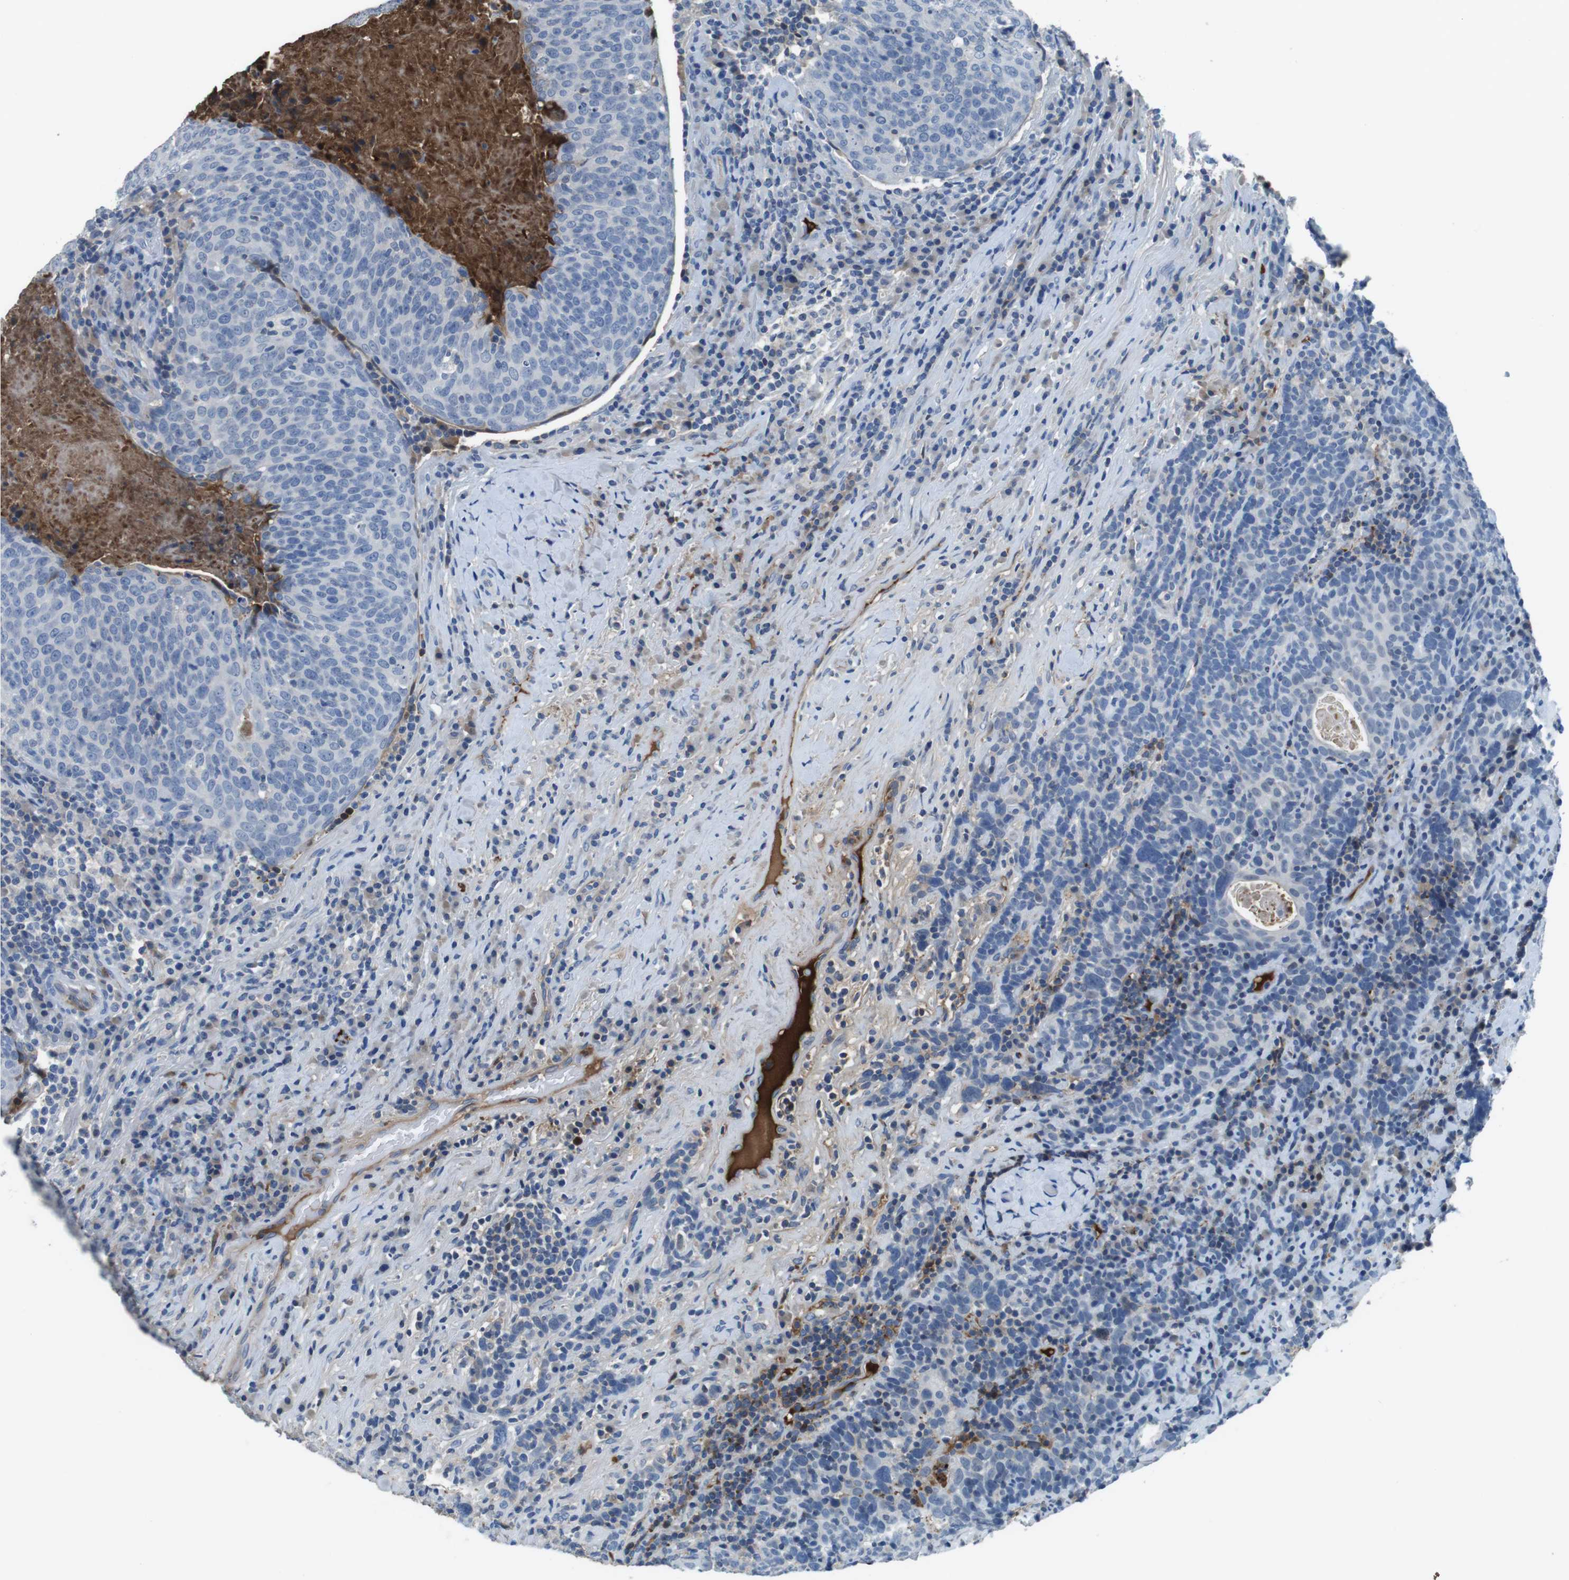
{"staining": {"intensity": "negative", "quantity": "none", "location": "none"}, "tissue": "head and neck cancer", "cell_type": "Tumor cells", "image_type": "cancer", "snomed": [{"axis": "morphology", "description": "Squamous cell carcinoma, NOS"}, {"axis": "morphology", "description": "Squamous cell carcinoma, metastatic, NOS"}, {"axis": "topography", "description": "Lymph node"}, {"axis": "topography", "description": "Head-Neck"}], "caption": "This micrograph is of head and neck squamous cell carcinoma stained with immunohistochemistry (IHC) to label a protein in brown with the nuclei are counter-stained blue. There is no expression in tumor cells.", "gene": "TMPRSS15", "patient": {"sex": "male", "age": 62}}